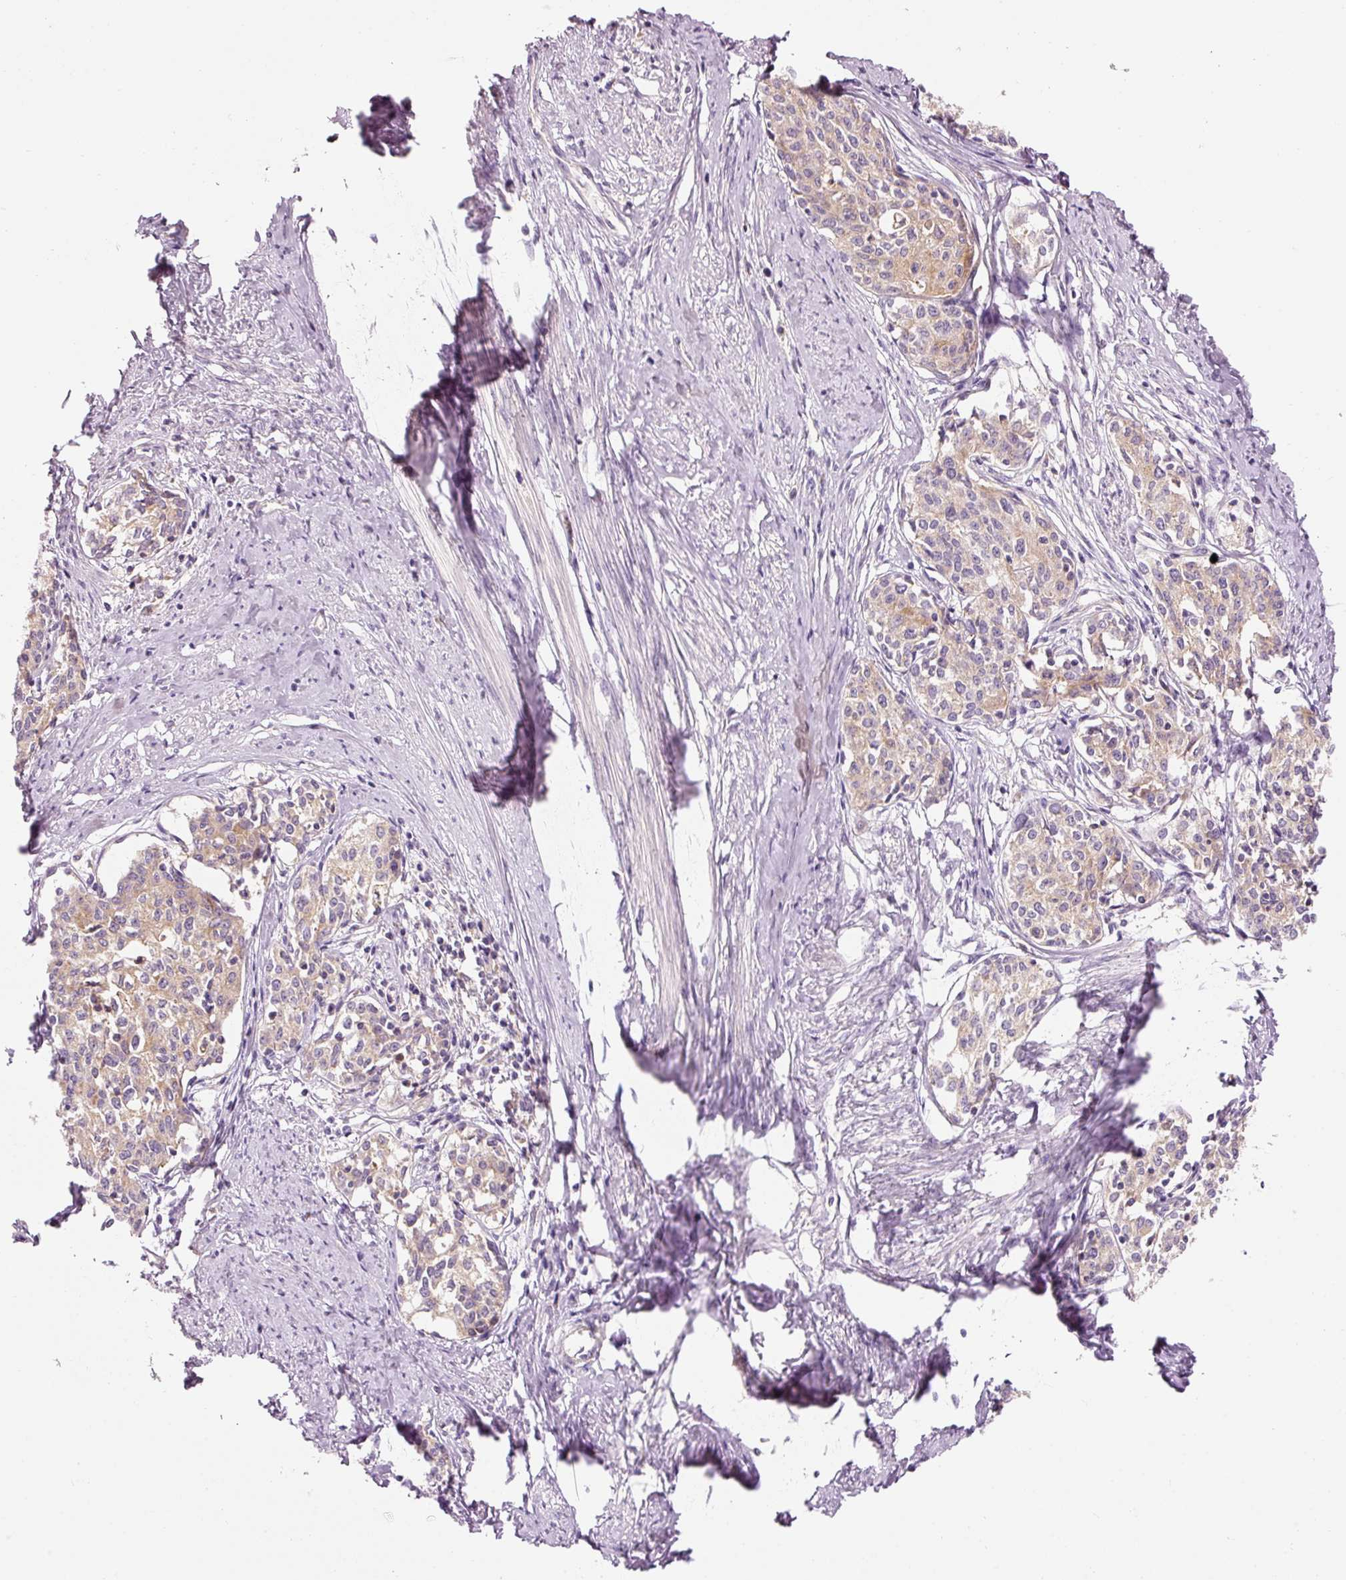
{"staining": {"intensity": "weak", "quantity": "<25%", "location": "cytoplasmic/membranous"}, "tissue": "cervical cancer", "cell_type": "Tumor cells", "image_type": "cancer", "snomed": [{"axis": "morphology", "description": "Squamous cell carcinoma, NOS"}, {"axis": "morphology", "description": "Adenocarcinoma, NOS"}, {"axis": "topography", "description": "Cervix"}], "caption": "Tumor cells show no significant expression in cervical cancer (adenocarcinoma).", "gene": "NAPA", "patient": {"sex": "female", "age": 52}}